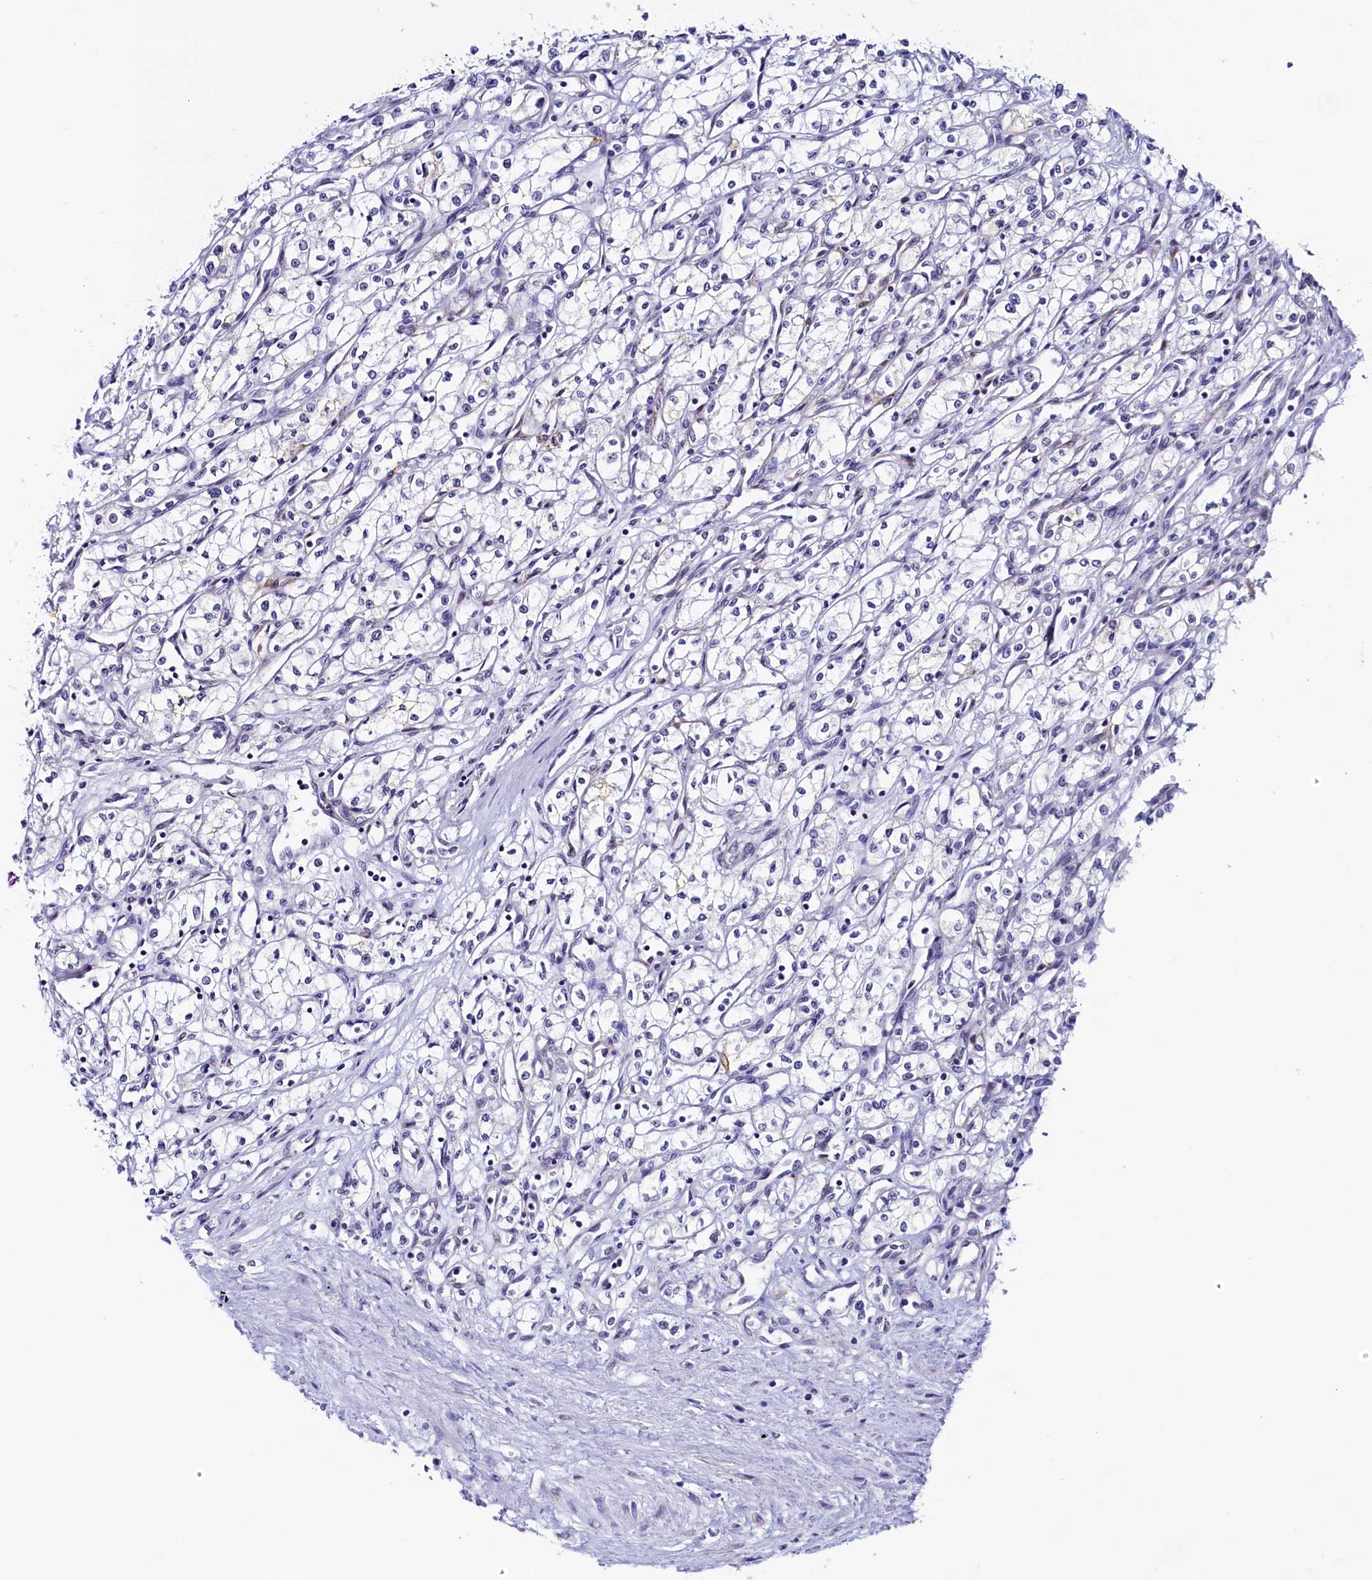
{"staining": {"intensity": "negative", "quantity": "none", "location": "none"}, "tissue": "renal cancer", "cell_type": "Tumor cells", "image_type": "cancer", "snomed": [{"axis": "morphology", "description": "Adenocarcinoma, NOS"}, {"axis": "topography", "description": "Kidney"}], "caption": "IHC photomicrograph of renal cancer stained for a protein (brown), which reveals no positivity in tumor cells. (DAB (3,3'-diaminobenzidine) IHC visualized using brightfield microscopy, high magnification).", "gene": "PACSIN3", "patient": {"sex": "male", "age": 59}}